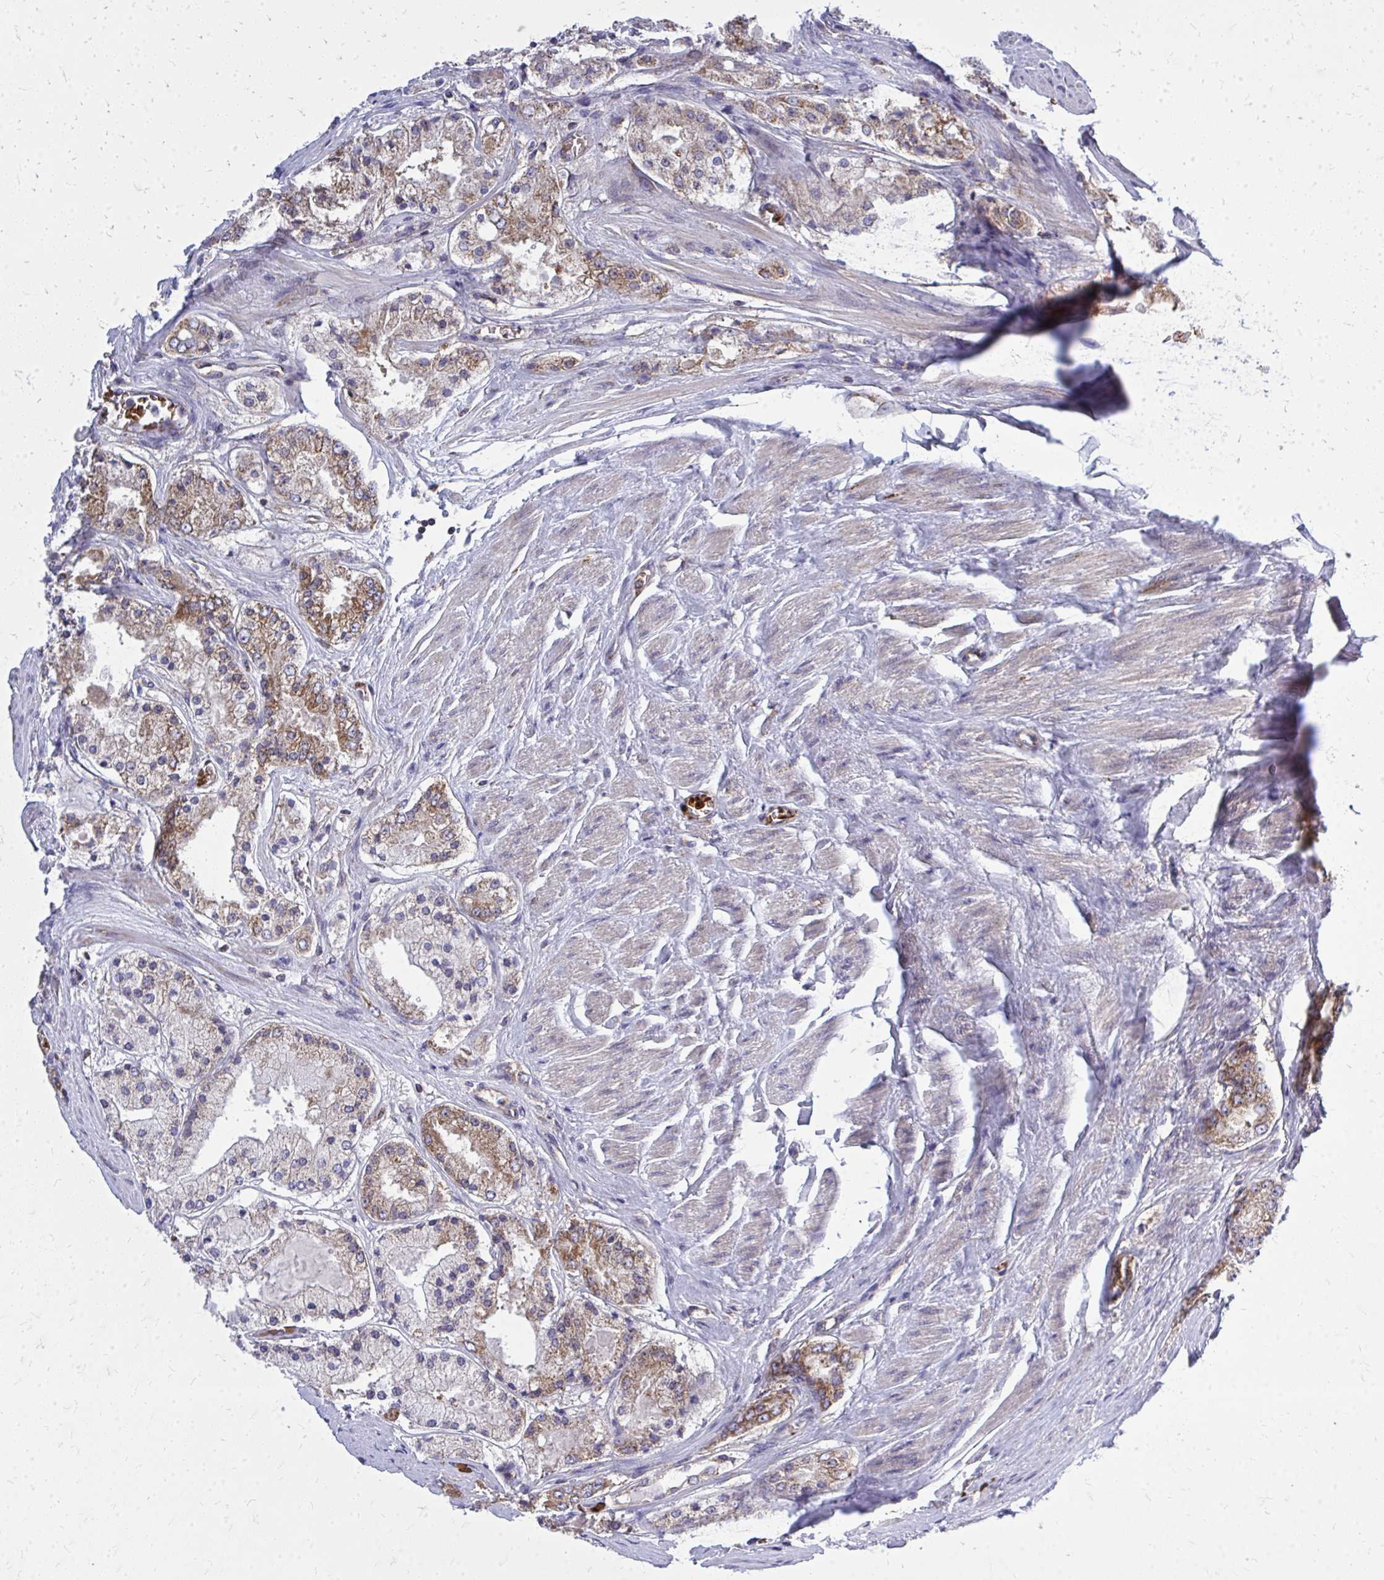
{"staining": {"intensity": "strong", "quantity": ">75%", "location": "cytoplasmic/membranous"}, "tissue": "prostate cancer", "cell_type": "Tumor cells", "image_type": "cancer", "snomed": [{"axis": "morphology", "description": "Adenocarcinoma, High grade"}, {"axis": "topography", "description": "Prostate"}], "caption": "Brown immunohistochemical staining in human prostate high-grade adenocarcinoma displays strong cytoplasmic/membranous staining in about >75% of tumor cells.", "gene": "PDK4", "patient": {"sex": "male", "age": 67}}